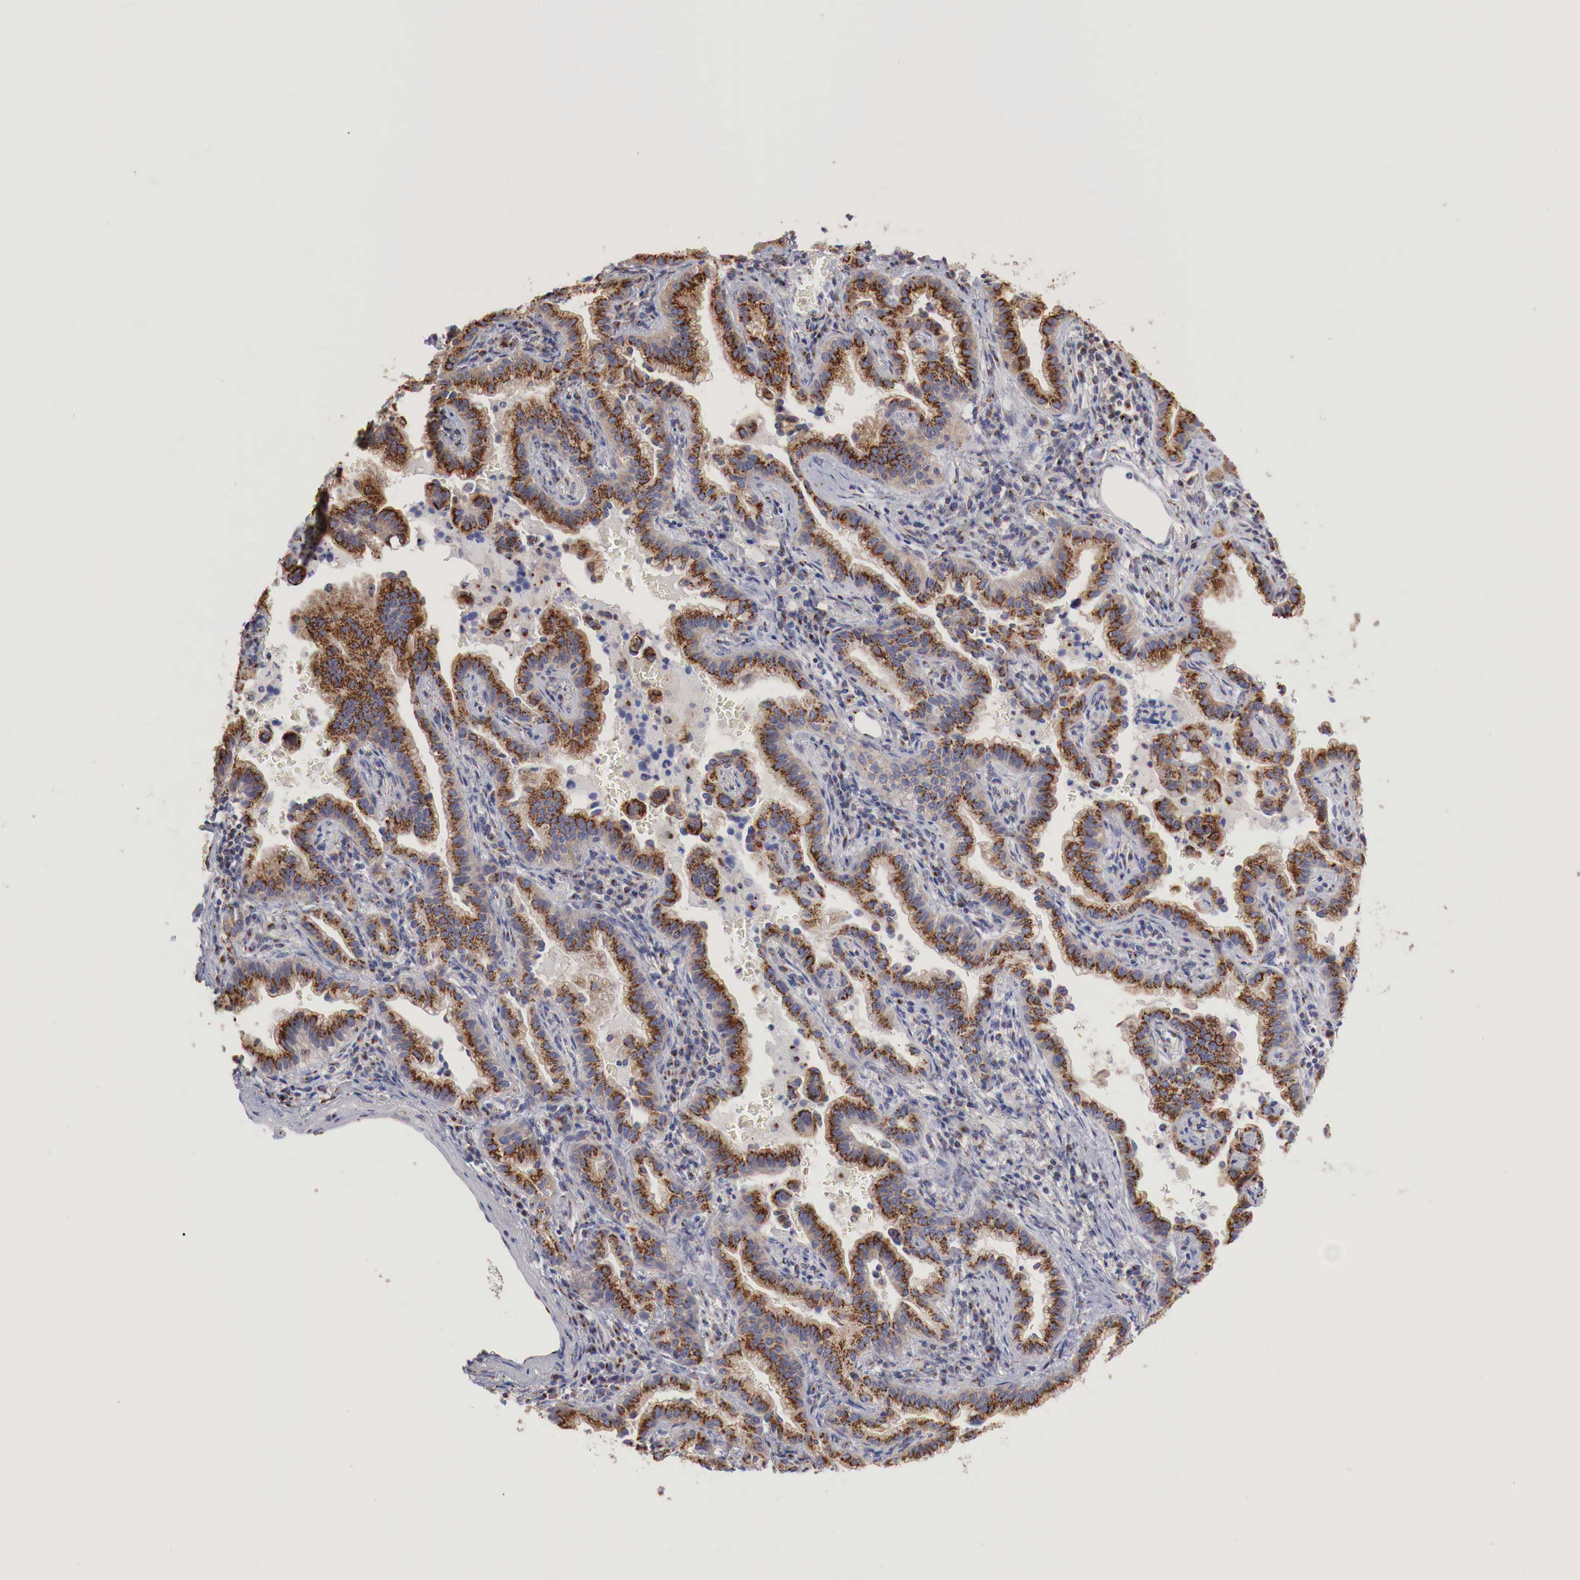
{"staining": {"intensity": "strong", "quantity": ">75%", "location": "cytoplasmic/membranous"}, "tissue": "lung cancer", "cell_type": "Tumor cells", "image_type": "cancer", "snomed": [{"axis": "morphology", "description": "Adenocarcinoma, NOS"}, {"axis": "topography", "description": "Lung"}], "caption": "A photomicrograph showing strong cytoplasmic/membranous positivity in approximately >75% of tumor cells in lung adenocarcinoma, as visualized by brown immunohistochemical staining.", "gene": "SYAP1", "patient": {"sex": "female", "age": 50}}